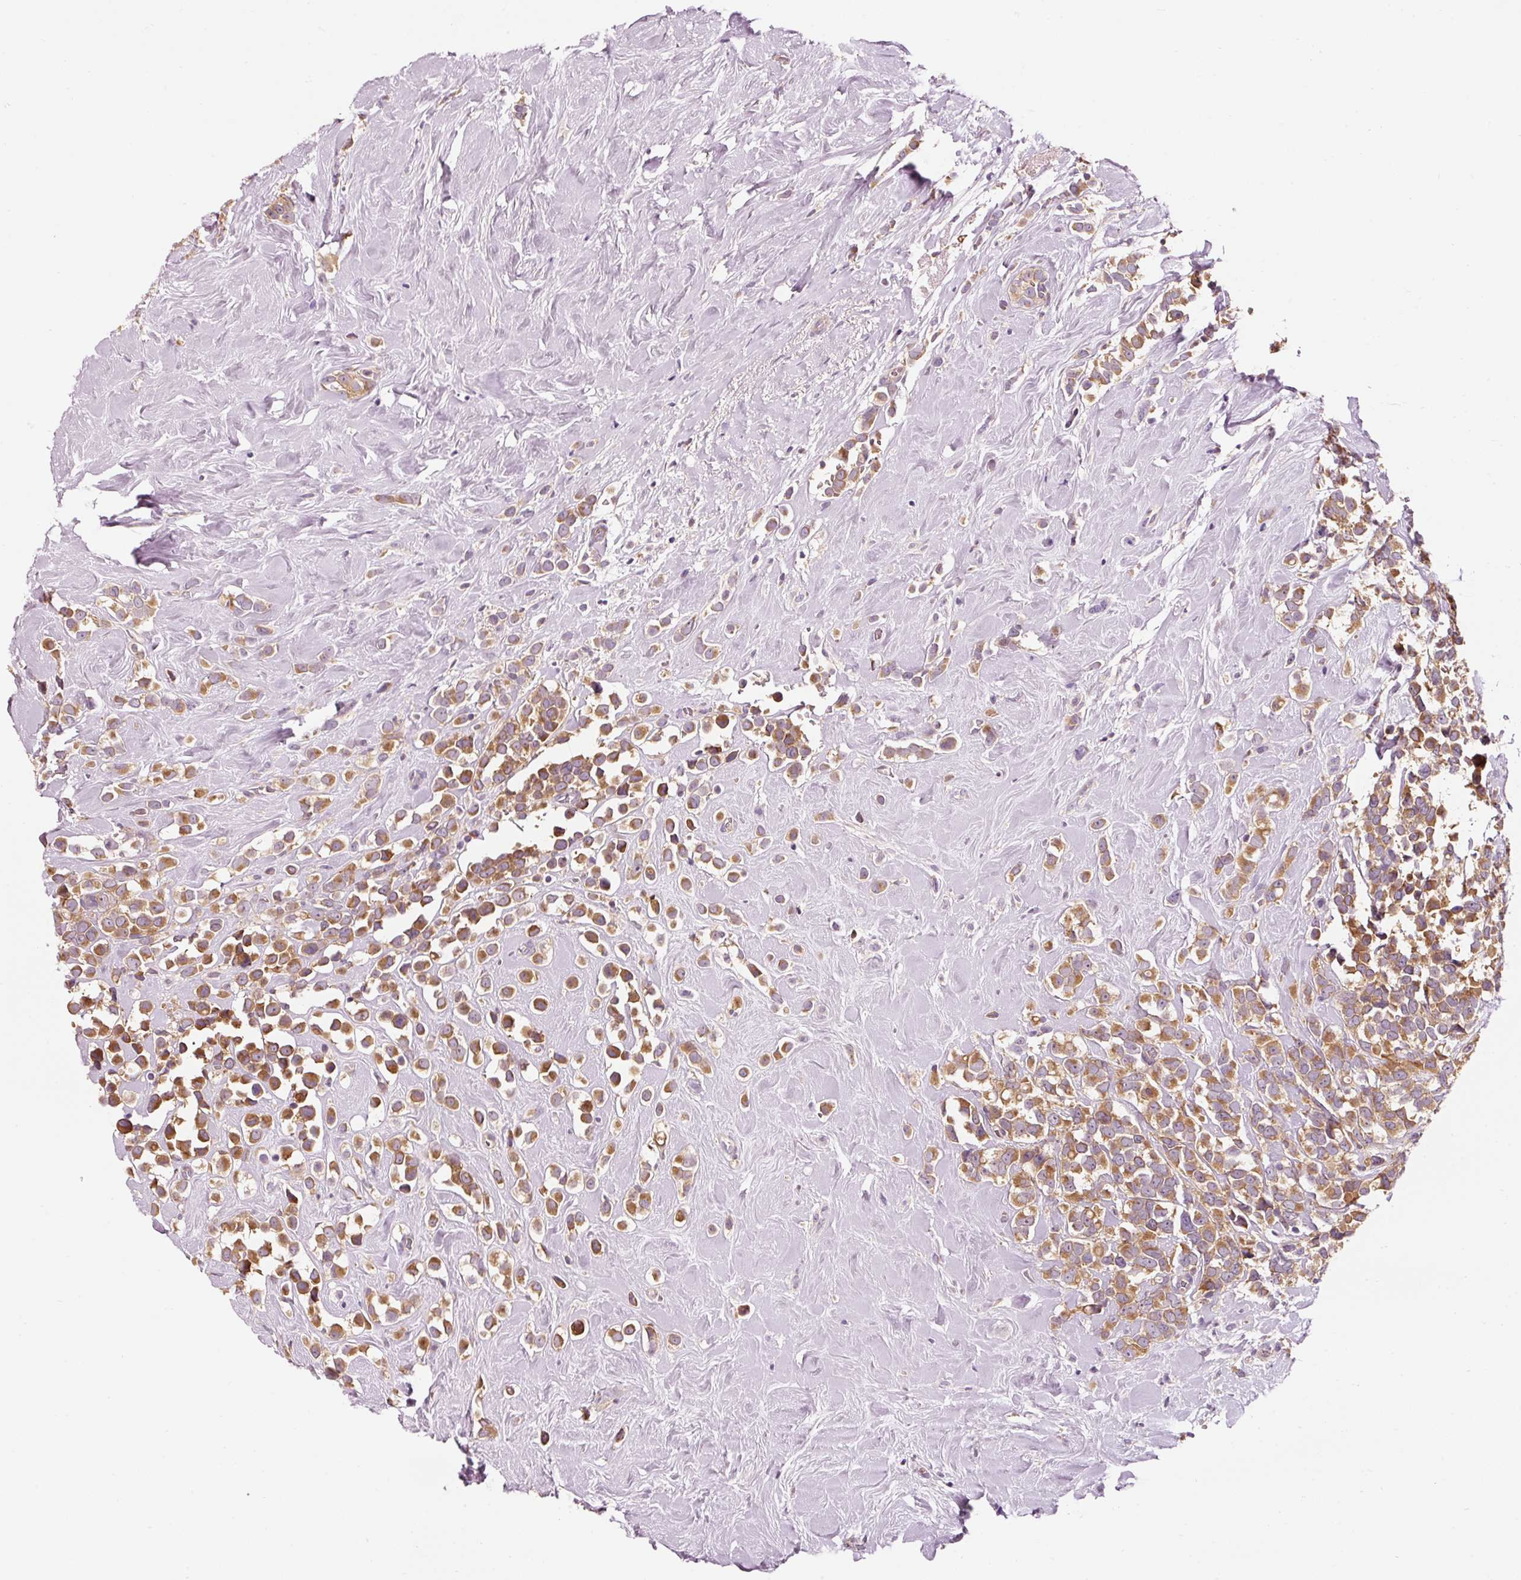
{"staining": {"intensity": "strong", "quantity": ">75%", "location": "cytoplasmic/membranous"}, "tissue": "breast cancer", "cell_type": "Tumor cells", "image_type": "cancer", "snomed": [{"axis": "morphology", "description": "Duct carcinoma"}, {"axis": "topography", "description": "Breast"}], "caption": "Brown immunohistochemical staining in invasive ductal carcinoma (breast) shows strong cytoplasmic/membranous staining in about >75% of tumor cells.", "gene": "NAPA", "patient": {"sex": "female", "age": 80}}